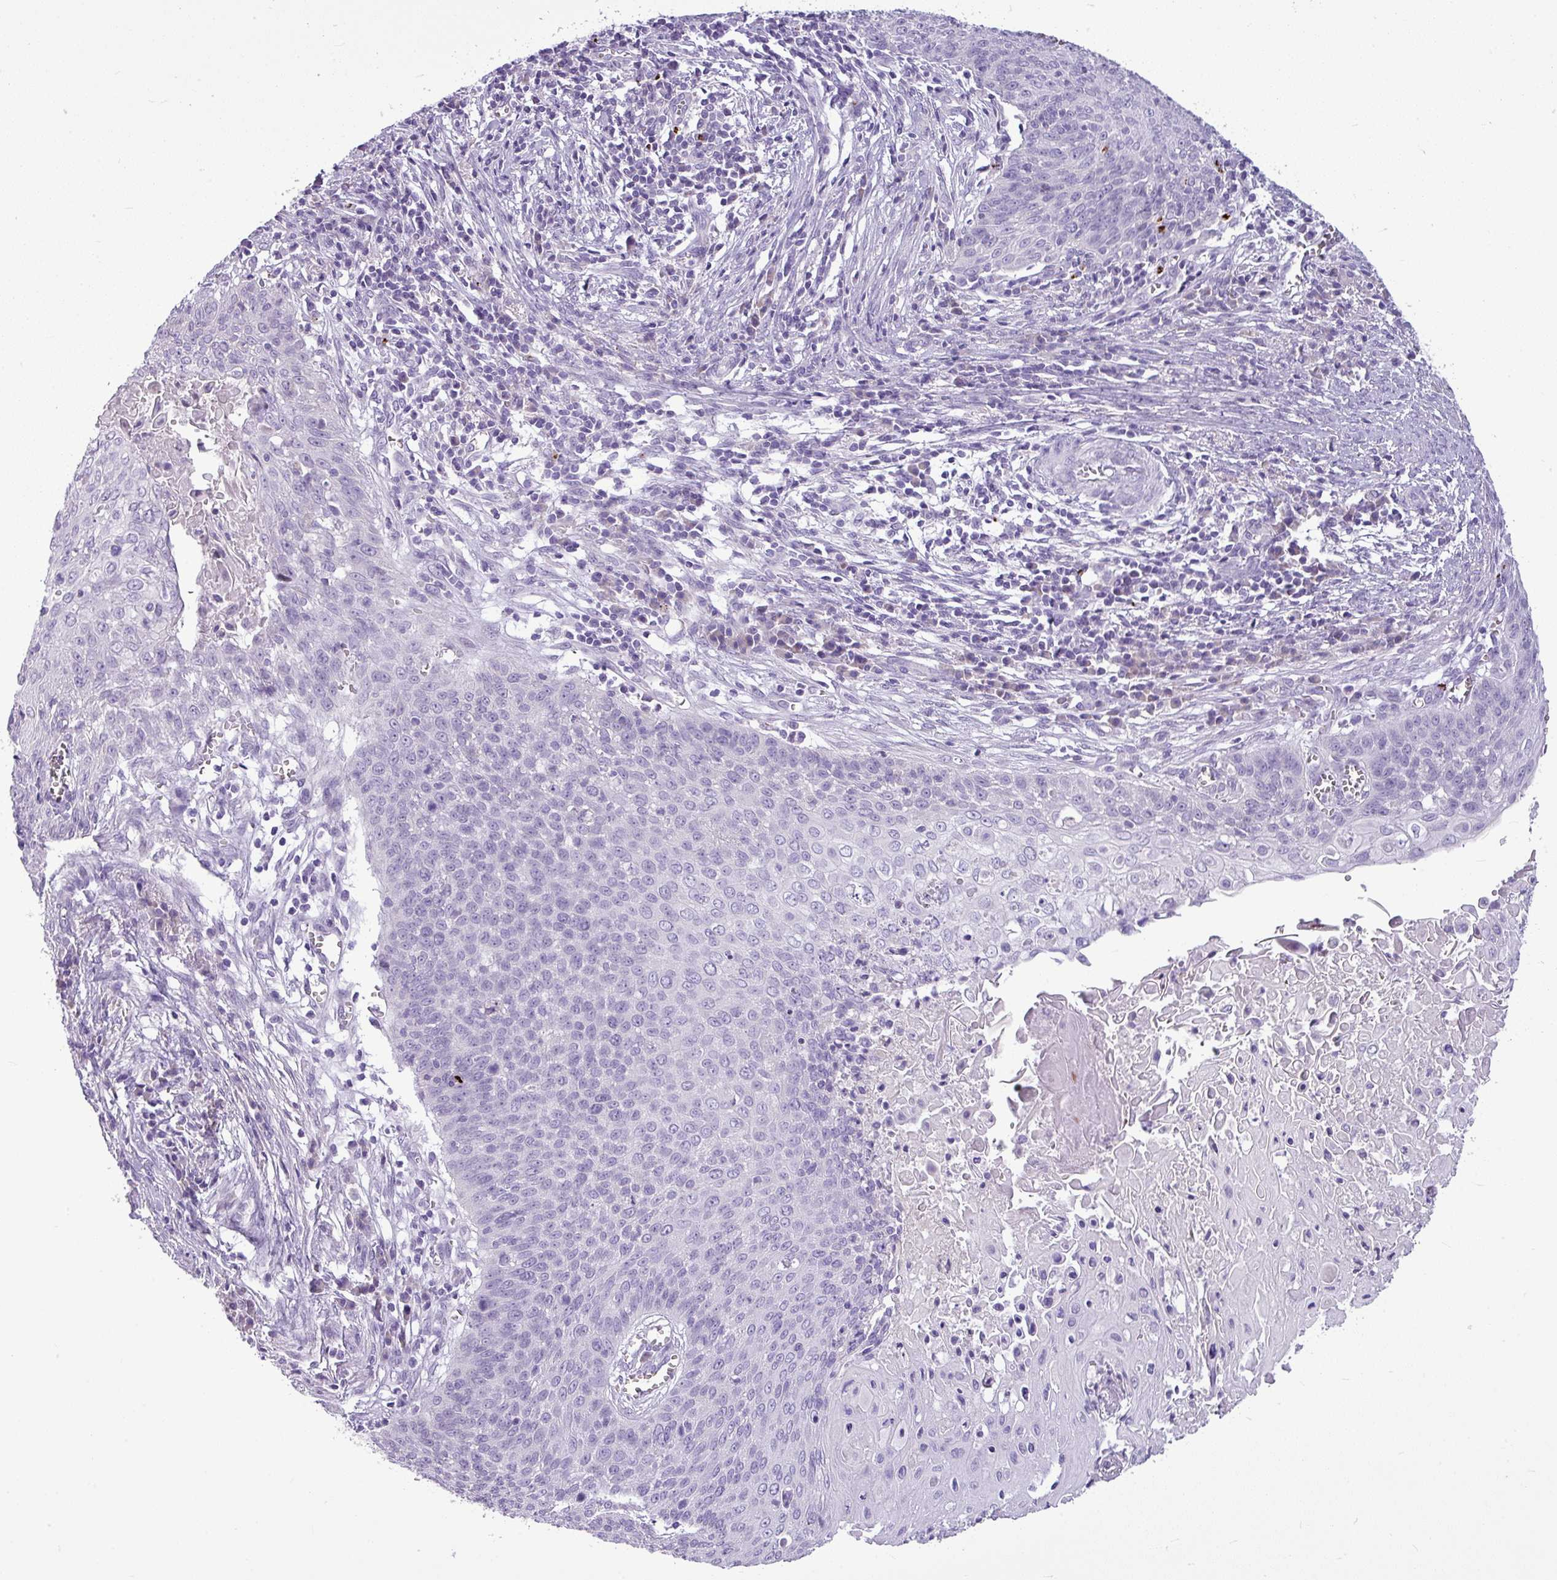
{"staining": {"intensity": "negative", "quantity": "none", "location": "none"}, "tissue": "cervical cancer", "cell_type": "Tumor cells", "image_type": "cancer", "snomed": [{"axis": "morphology", "description": "Squamous cell carcinoma, NOS"}, {"axis": "topography", "description": "Cervix"}], "caption": "IHC micrograph of neoplastic tissue: squamous cell carcinoma (cervical) stained with DAB (3,3'-diaminobenzidine) demonstrates no significant protein expression in tumor cells. (DAB immunohistochemistry with hematoxylin counter stain).", "gene": "IL17A", "patient": {"sex": "female", "age": 39}}